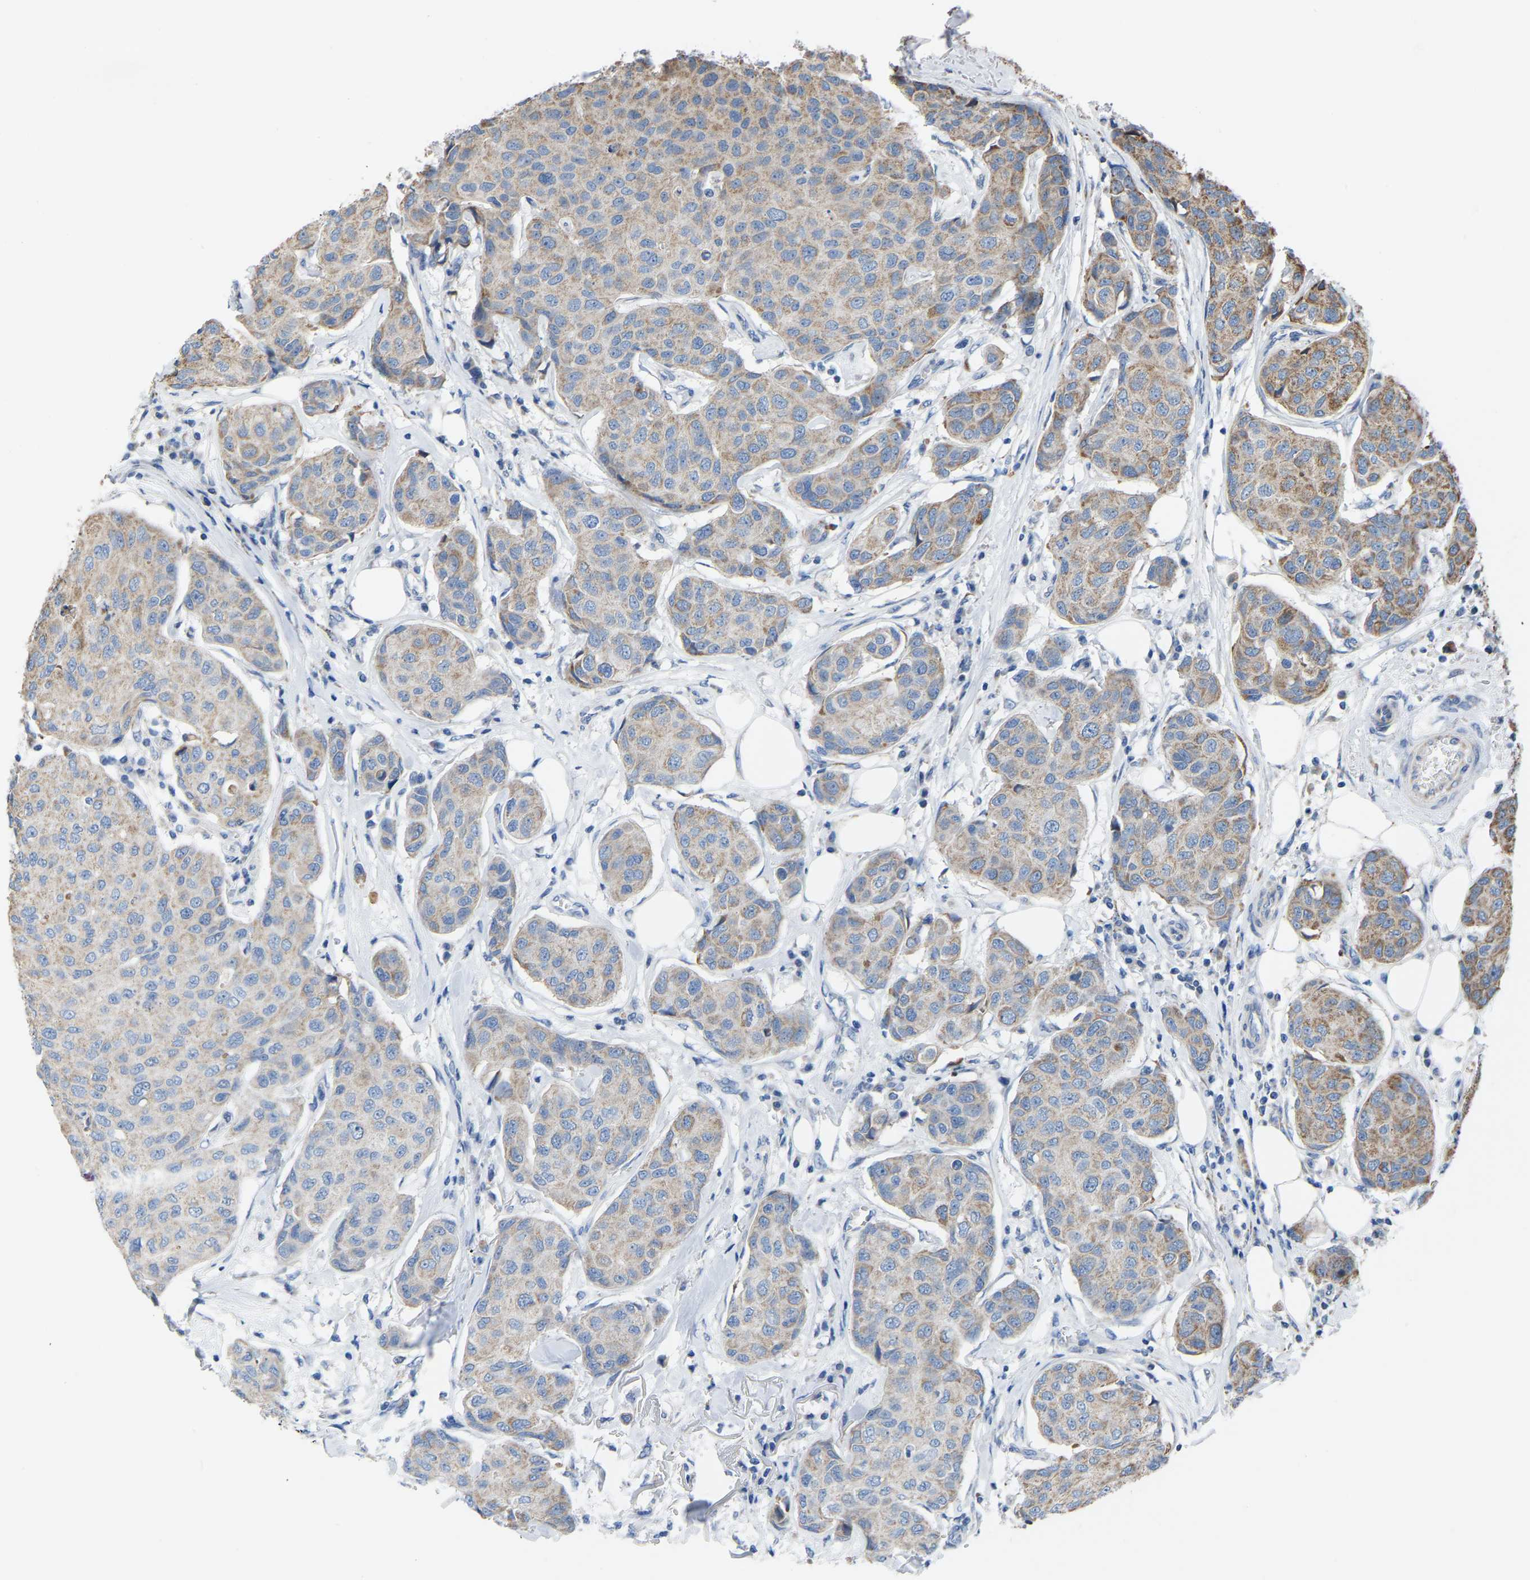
{"staining": {"intensity": "weak", "quantity": ">75%", "location": "cytoplasmic/membranous"}, "tissue": "breast cancer", "cell_type": "Tumor cells", "image_type": "cancer", "snomed": [{"axis": "morphology", "description": "Duct carcinoma"}, {"axis": "topography", "description": "Breast"}], "caption": "Immunohistochemistry (IHC) micrograph of neoplastic tissue: breast cancer (invasive ductal carcinoma) stained using immunohistochemistry exhibits low levels of weak protein expression localized specifically in the cytoplasmic/membranous of tumor cells, appearing as a cytoplasmic/membranous brown color.", "gene": "BCL10", "patient": {"sex": "female", "age": 80}}